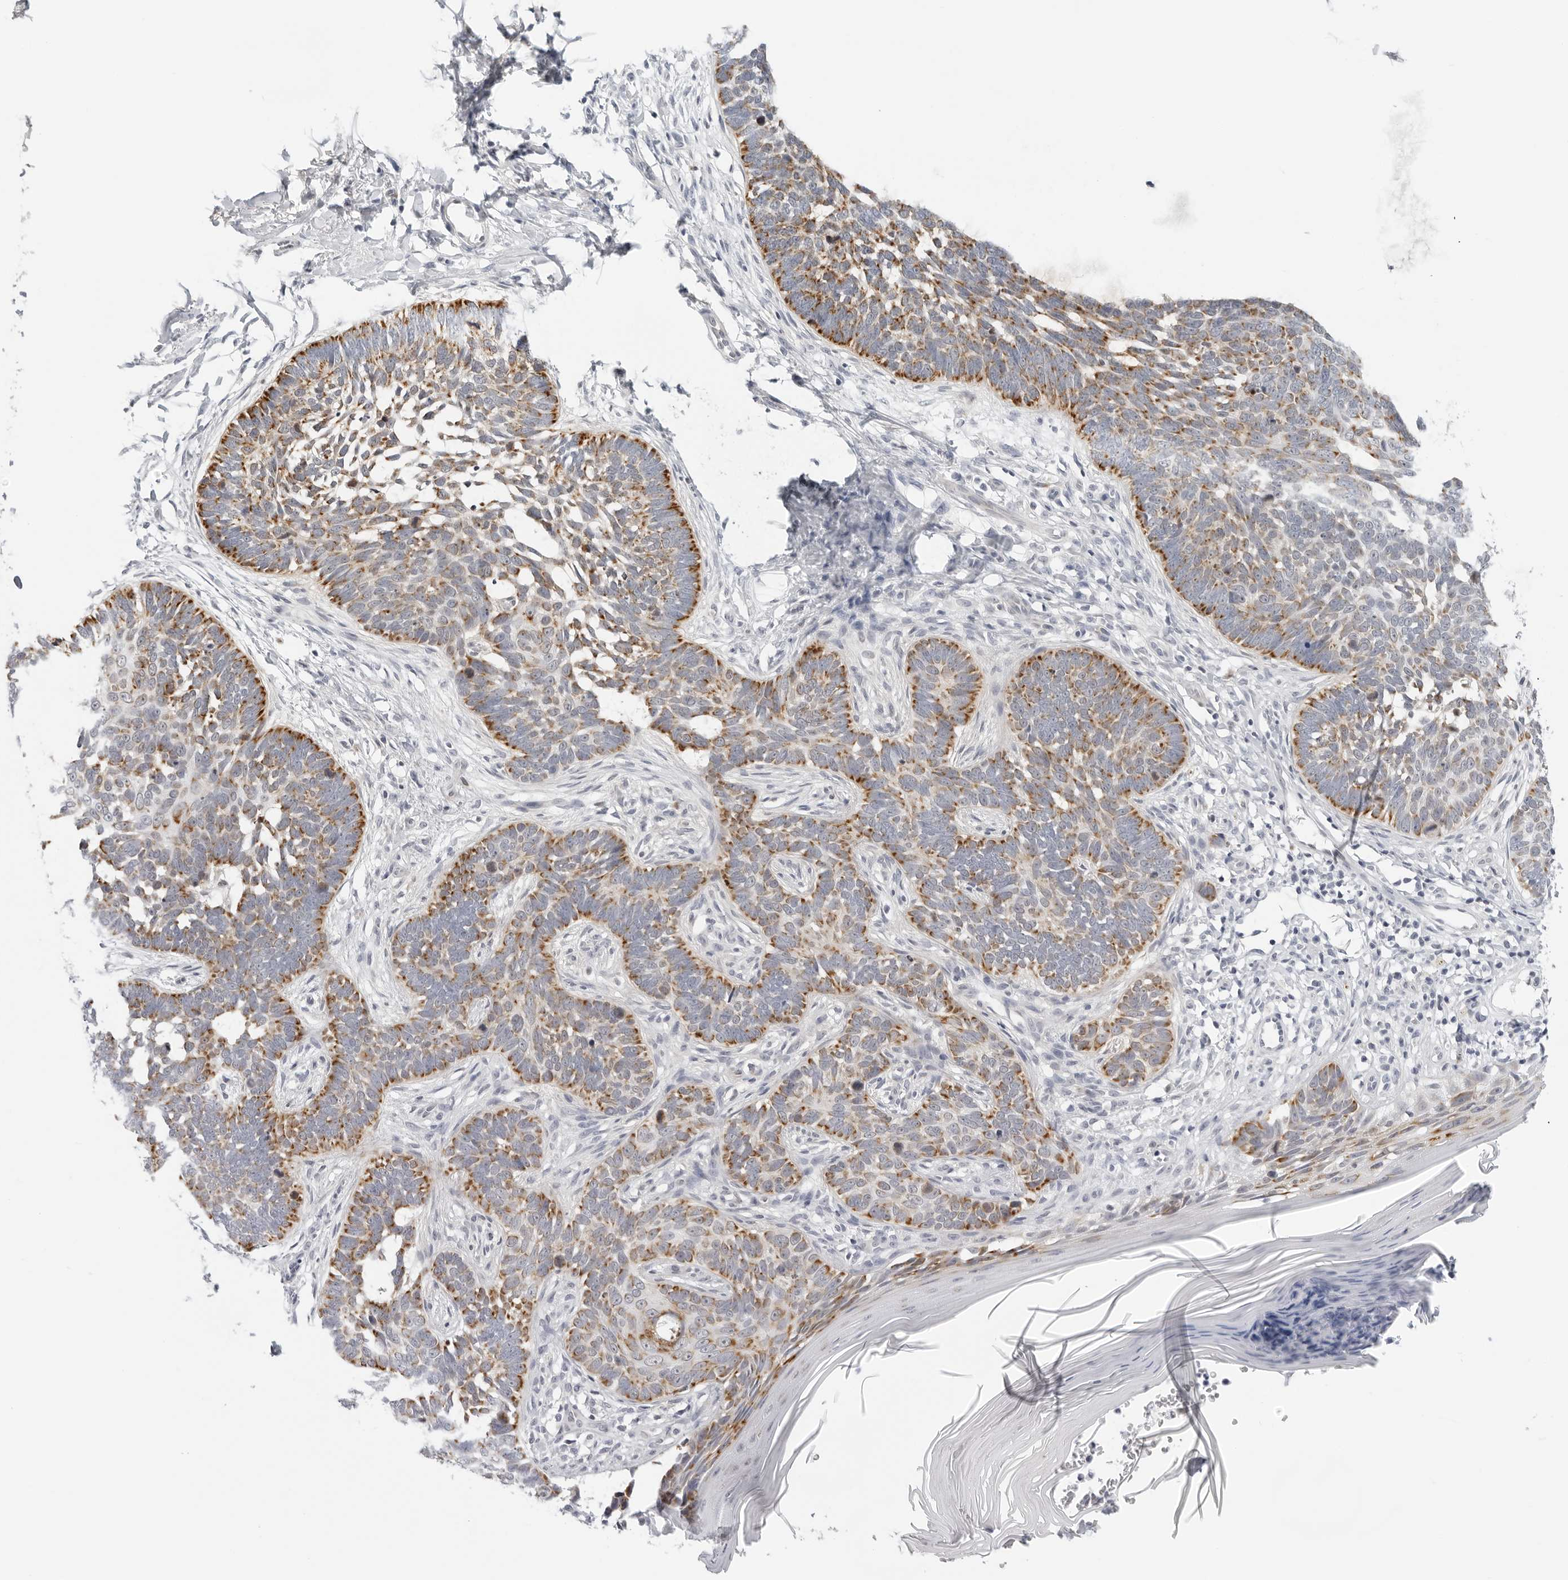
{"staining": {"intensity": "moderate", "quantity": ">75%", "location": "cytoplasmic/membranous"}, "tissue": "skin cancer", "cell_type": "Tumor cells", "image_type": "cancer", "snomed": [{"axis": "morphology", "description": "Normal tissue, NOS"}, {"axis": "morphology", "description": "Basal cell carcinoma"}, {"axis": "topography", "description": "Skin"}], "caption": "Immunohistochemistry (IHC) photomicrograph of skin cancer (basal cell carcinoma) stained for a protein (brown), which shows medium levels of moderate cytoplasmic/membranous staining in about >75% of tumor cells.", "gene": "CIART", "patient": {"sex": "male", "age": 77}}